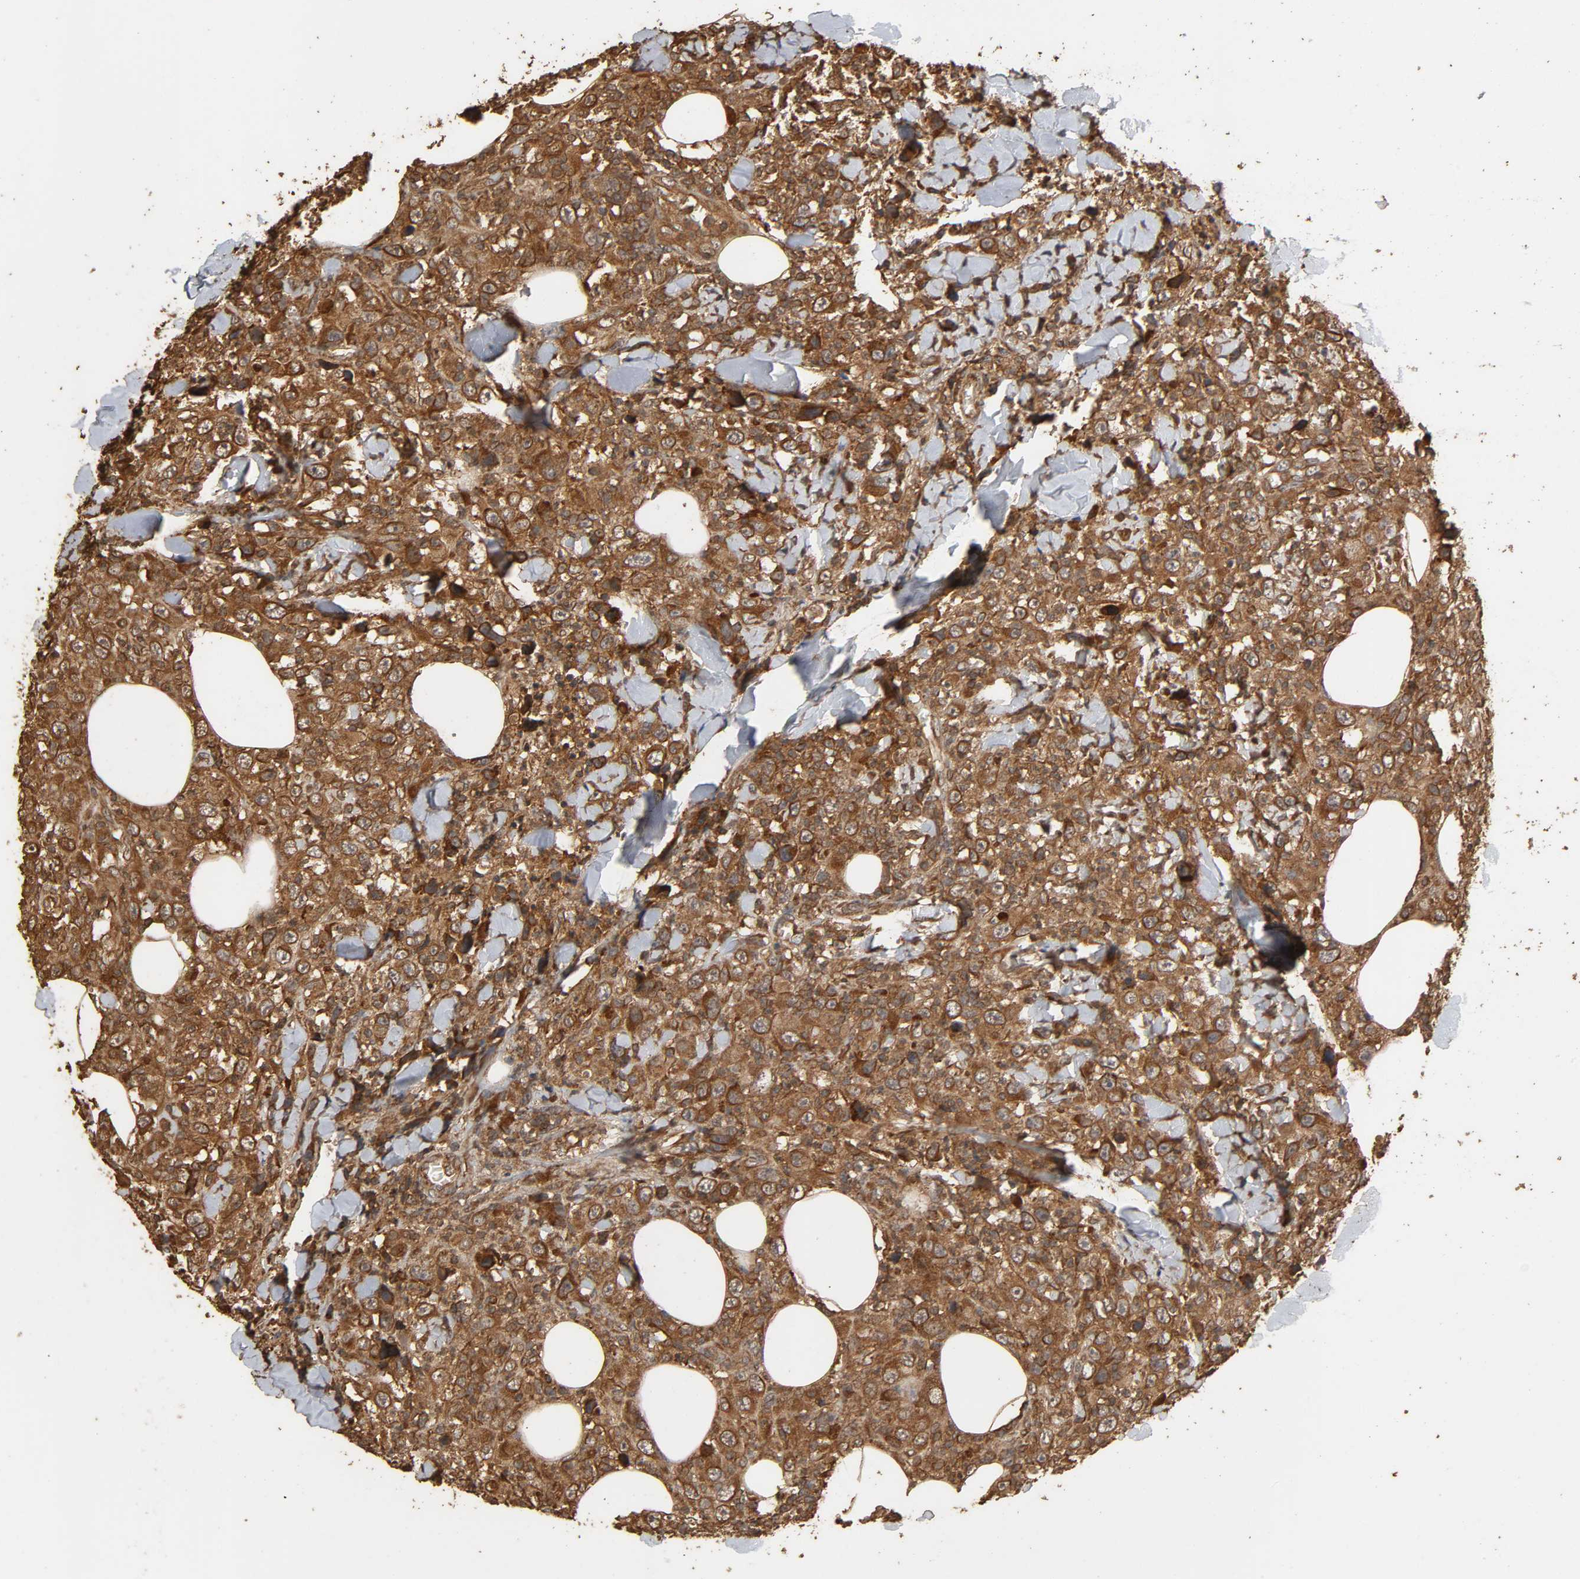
{"staining": {"intensity": "strong", "quantity": "25%-75%", "location": "cytoplasmic/membranous"}, "tissue": "thyroid cancer", "cell_type": "Tumor cells", "image_type": "cancer", "snomed": [{"axis": "morphology", "description": "Carcinoma, NOS"}, {"axis": "topography", "description": "Thyroid gland"}], "caption": "Strong cytoplasmic/membranous protein positivity is identified in about 25%-75% of tumor cells in thyroid carcinoma. (DAB IHC with brightfield microscopy, high magnification).", "gene": "RPS6KA6", "patient": {"sex": "female", "age": 77}}